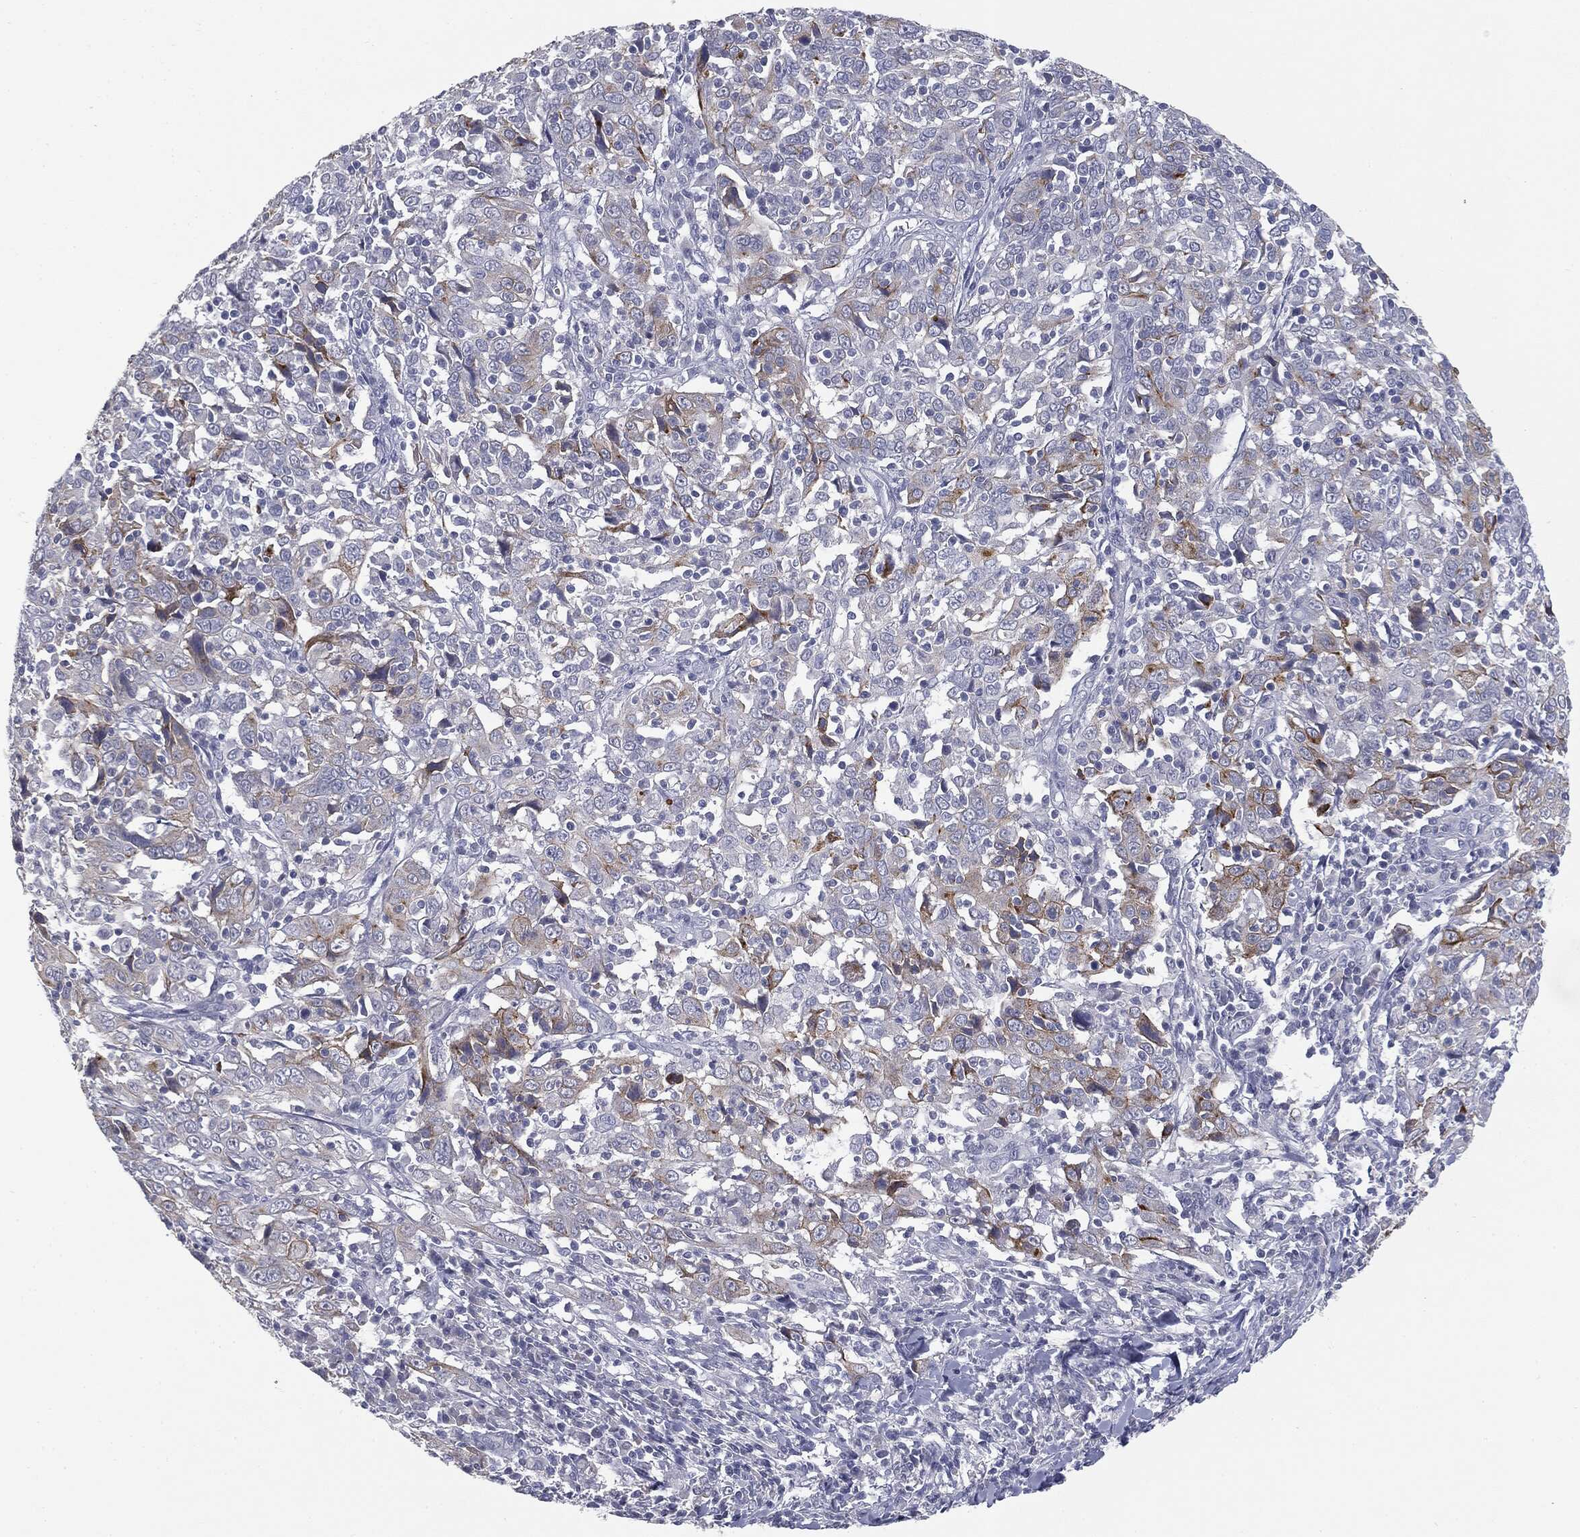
{"staining": {"intensity": "moderate", "quantity": "<25%", "location": "cytoplasmic/membranous"}, "tissue": "cervical cancer", "cell_type": "Tumor cells", "image_type": "cancer", "snomed": [{"axis": "morphology", "description": "Squamous cell carcinoma, NOS"}, {"axis": "topography", "description": "Cervix"}], "caption": "There is low levels of moderate cytoplasmic/membranous positivity in tumor cells of cervical cancer, as demonstrated by immunohistochemical staining (brown color).", "gene": "MUC1", "patient": {"sex": "female", "age": 46}}